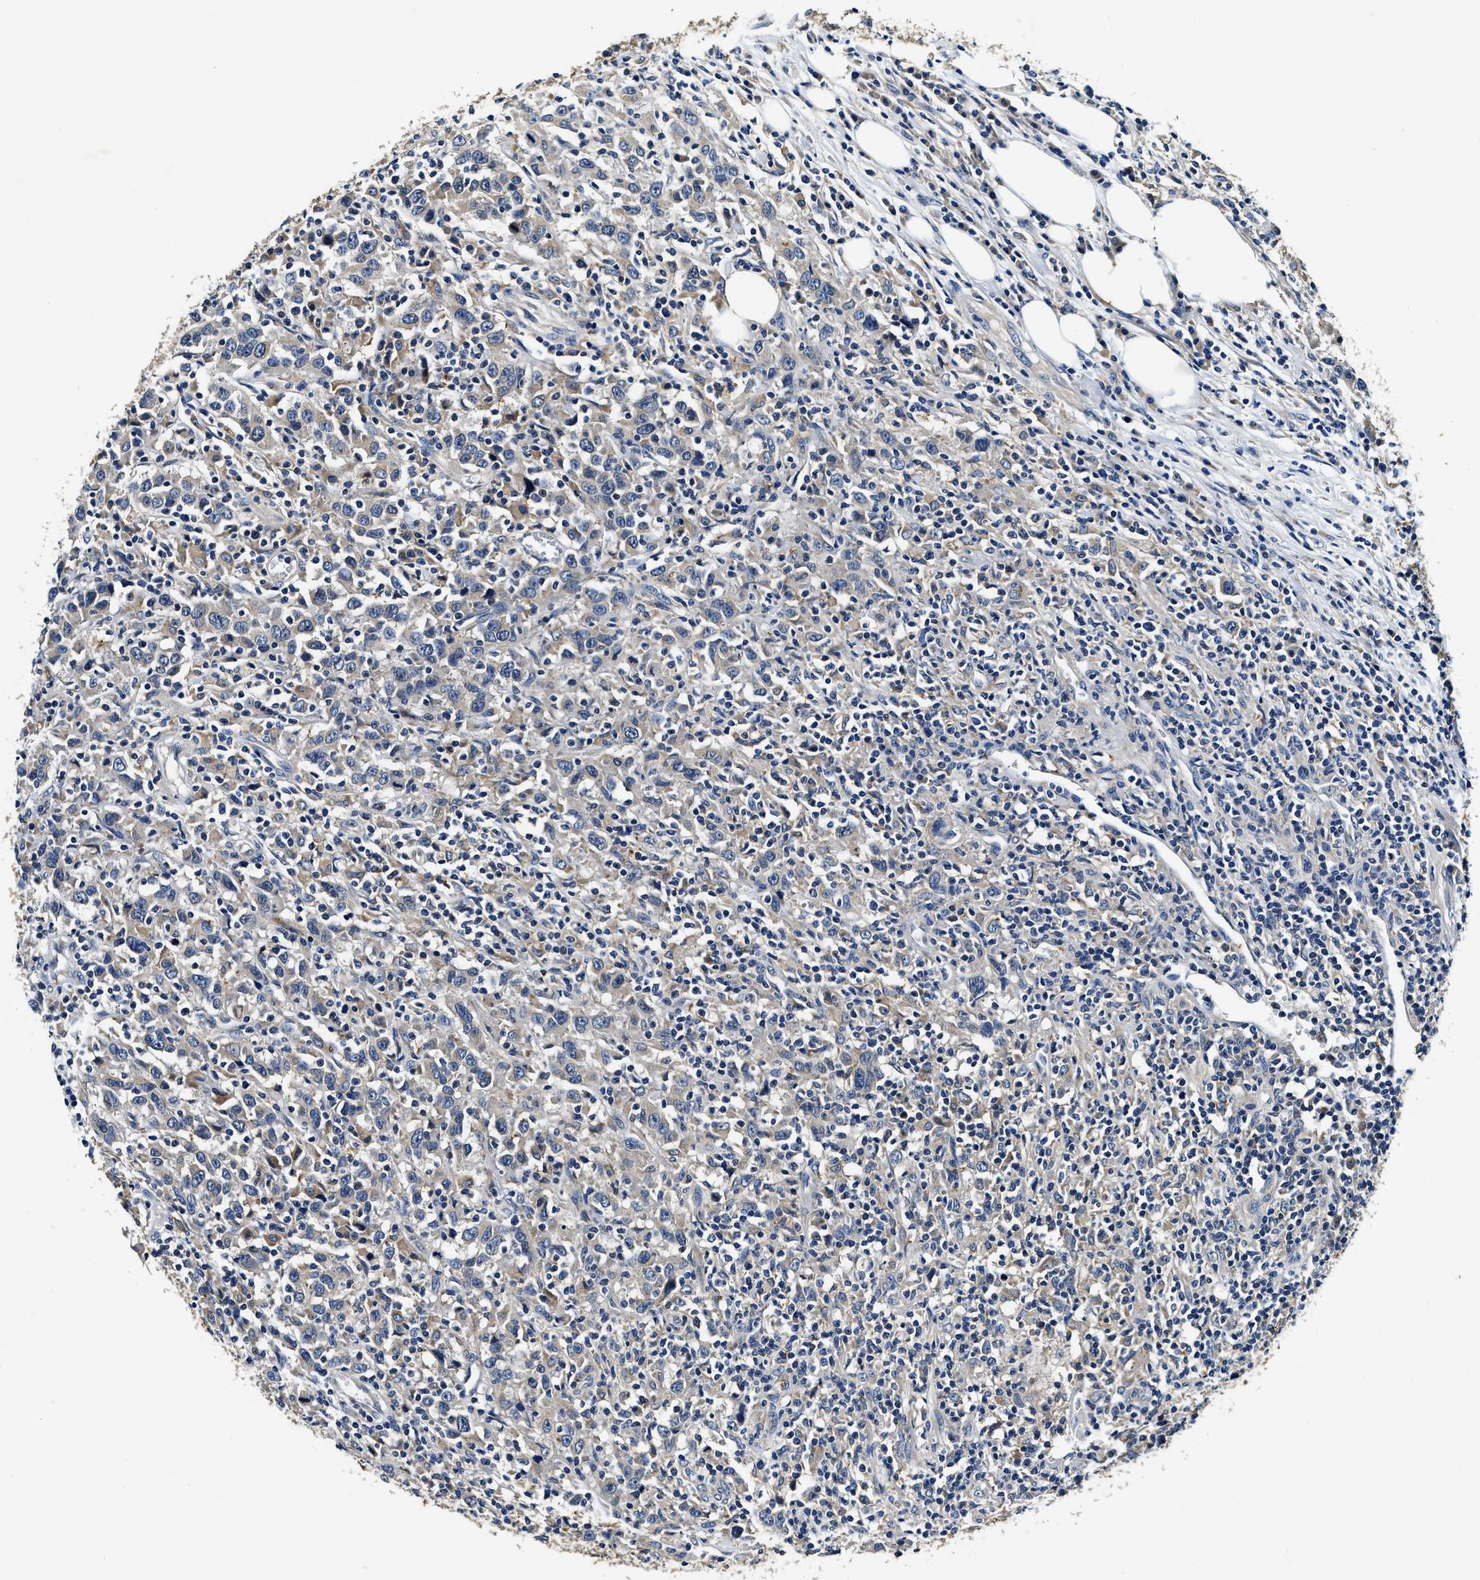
{"staining": {"intensity": "negative", "quantity": "none", "location": "none"}, "tissue": "urothelial cancer", "cell_type": "Tumor cells", "image_type": "cancer", "snomed": [{"axis": "morphology", "description": "Urothelial carcinoma, High grade"}, {"axis": "topography", "description": "Urinary bladder"}], "caption": "Urothelial cancer stained for a protein using immunohistochemistry (IHC) exhibits no positivity tumor cells.", "gene": "PI4KB", "patient": {"sex": "male", "age": 61}}